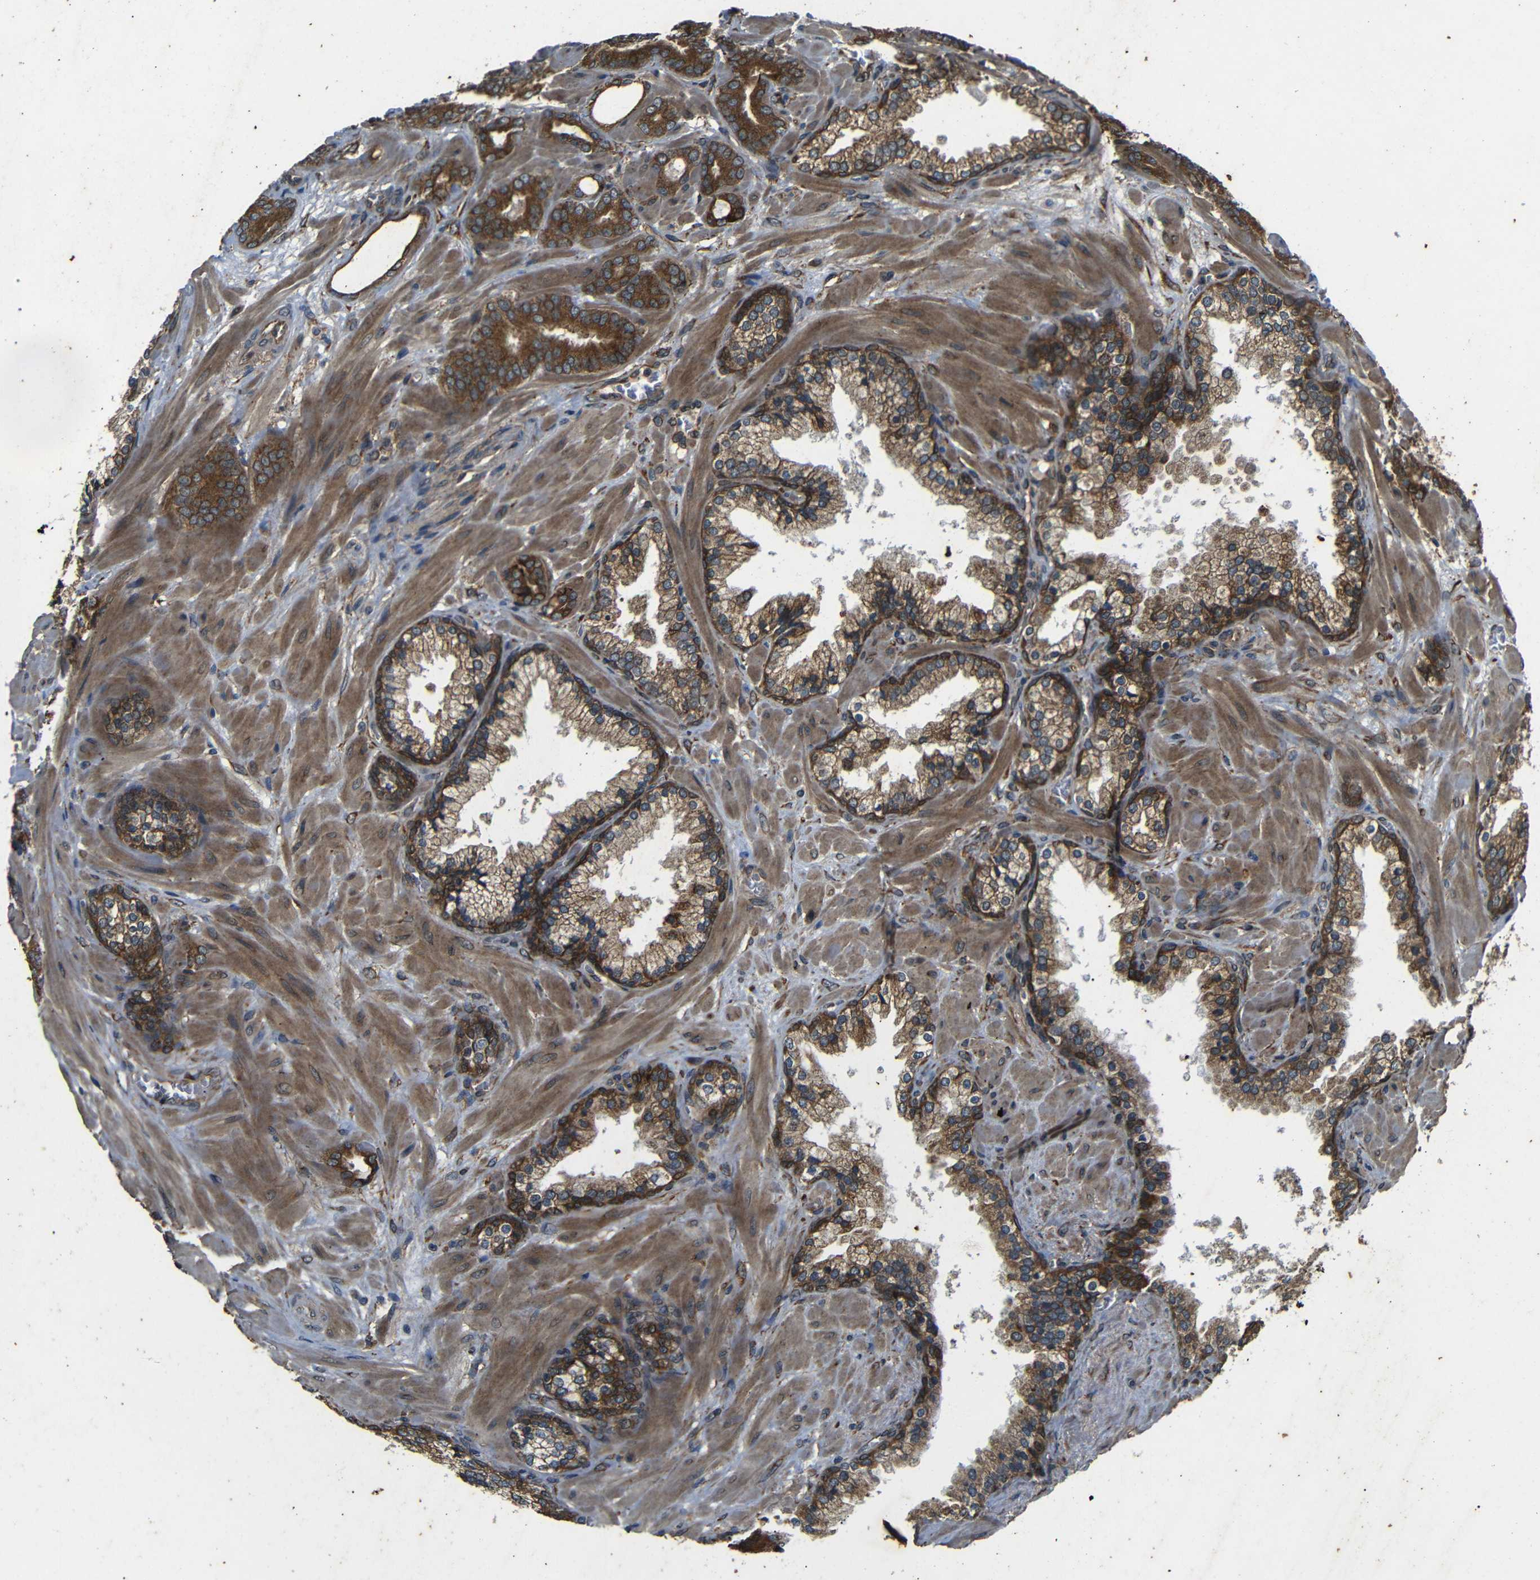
{"staining": {"intensity": "strong", "quantity": ">75%", "location": "cytoplasmic/membranous"}, "tissue": "prostate cancer", "cell_type": "Tumor cells", "image_type": "cancer", "snomed": [{"axis": "morphology", "description": "Adenocarcinoma, Low grade"}, {"axis": "topography", "description": "Prostate"}], "caption": "Approximately >75% of tumor cells in adenocarcinoma (low-grade) (prostate) reveal strong cytoplasmic/membranous protein staining as visualized by brown immunohistochemical staining.", "gene": "TRPC1", "patient": {"sex": "male", "age": 63}}